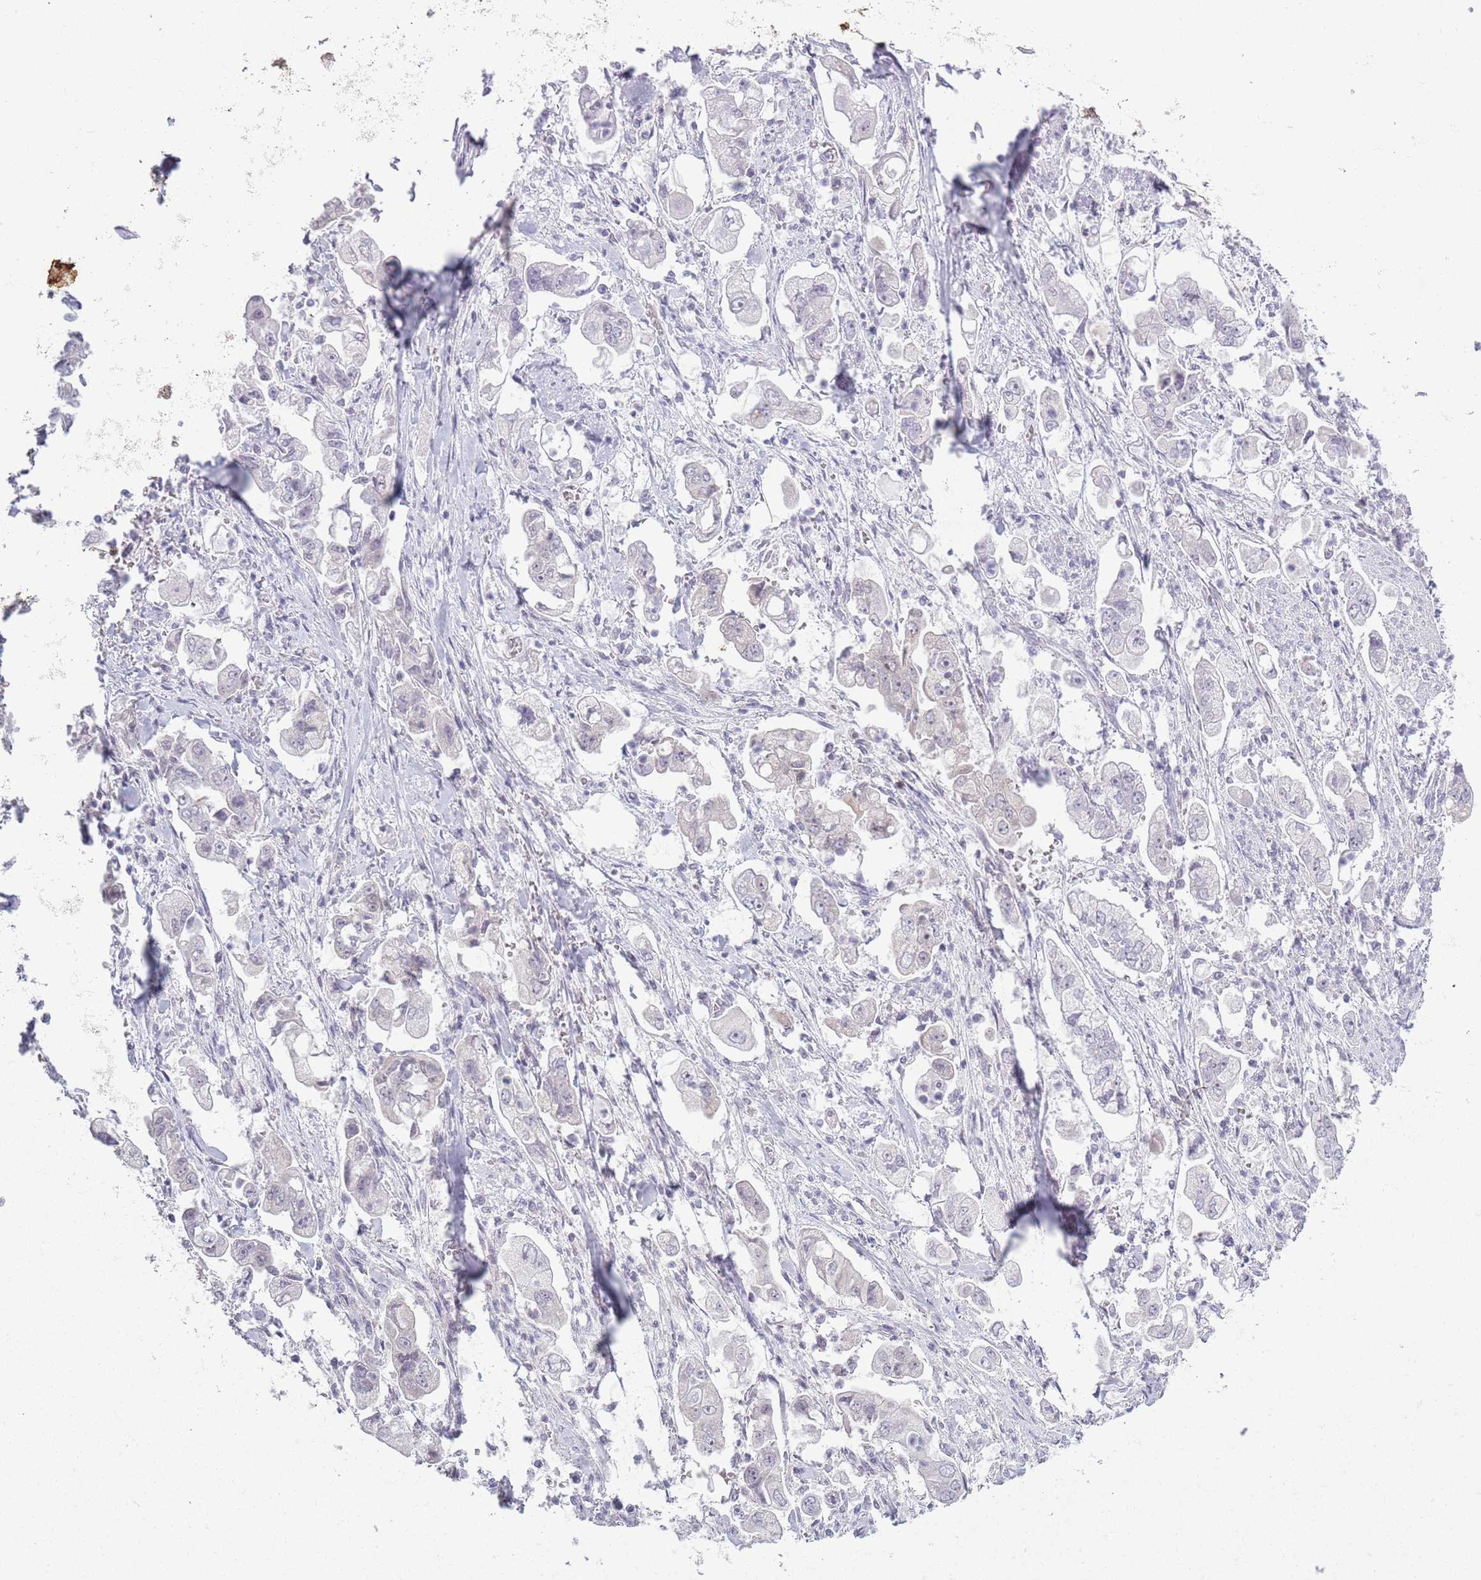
{"staining": {"intensity": "negative", "quantity": "none", "location": "none"}, "tissue": "stomach cancer", "cell_type": "Tumor cells", "image_type": "cancer", "snomed": [{"axis": "morphology", "description": "Adenocarcinoma, NOS"}, {"axis": "topography", "description": "Stomach"}], "caption": "IHC of human stomach cancer (adenocarcinoma) demonstrates no expression in tumor cells.", "gene": "MRPL34", "patient": {"sex": "male", "age": 62}}